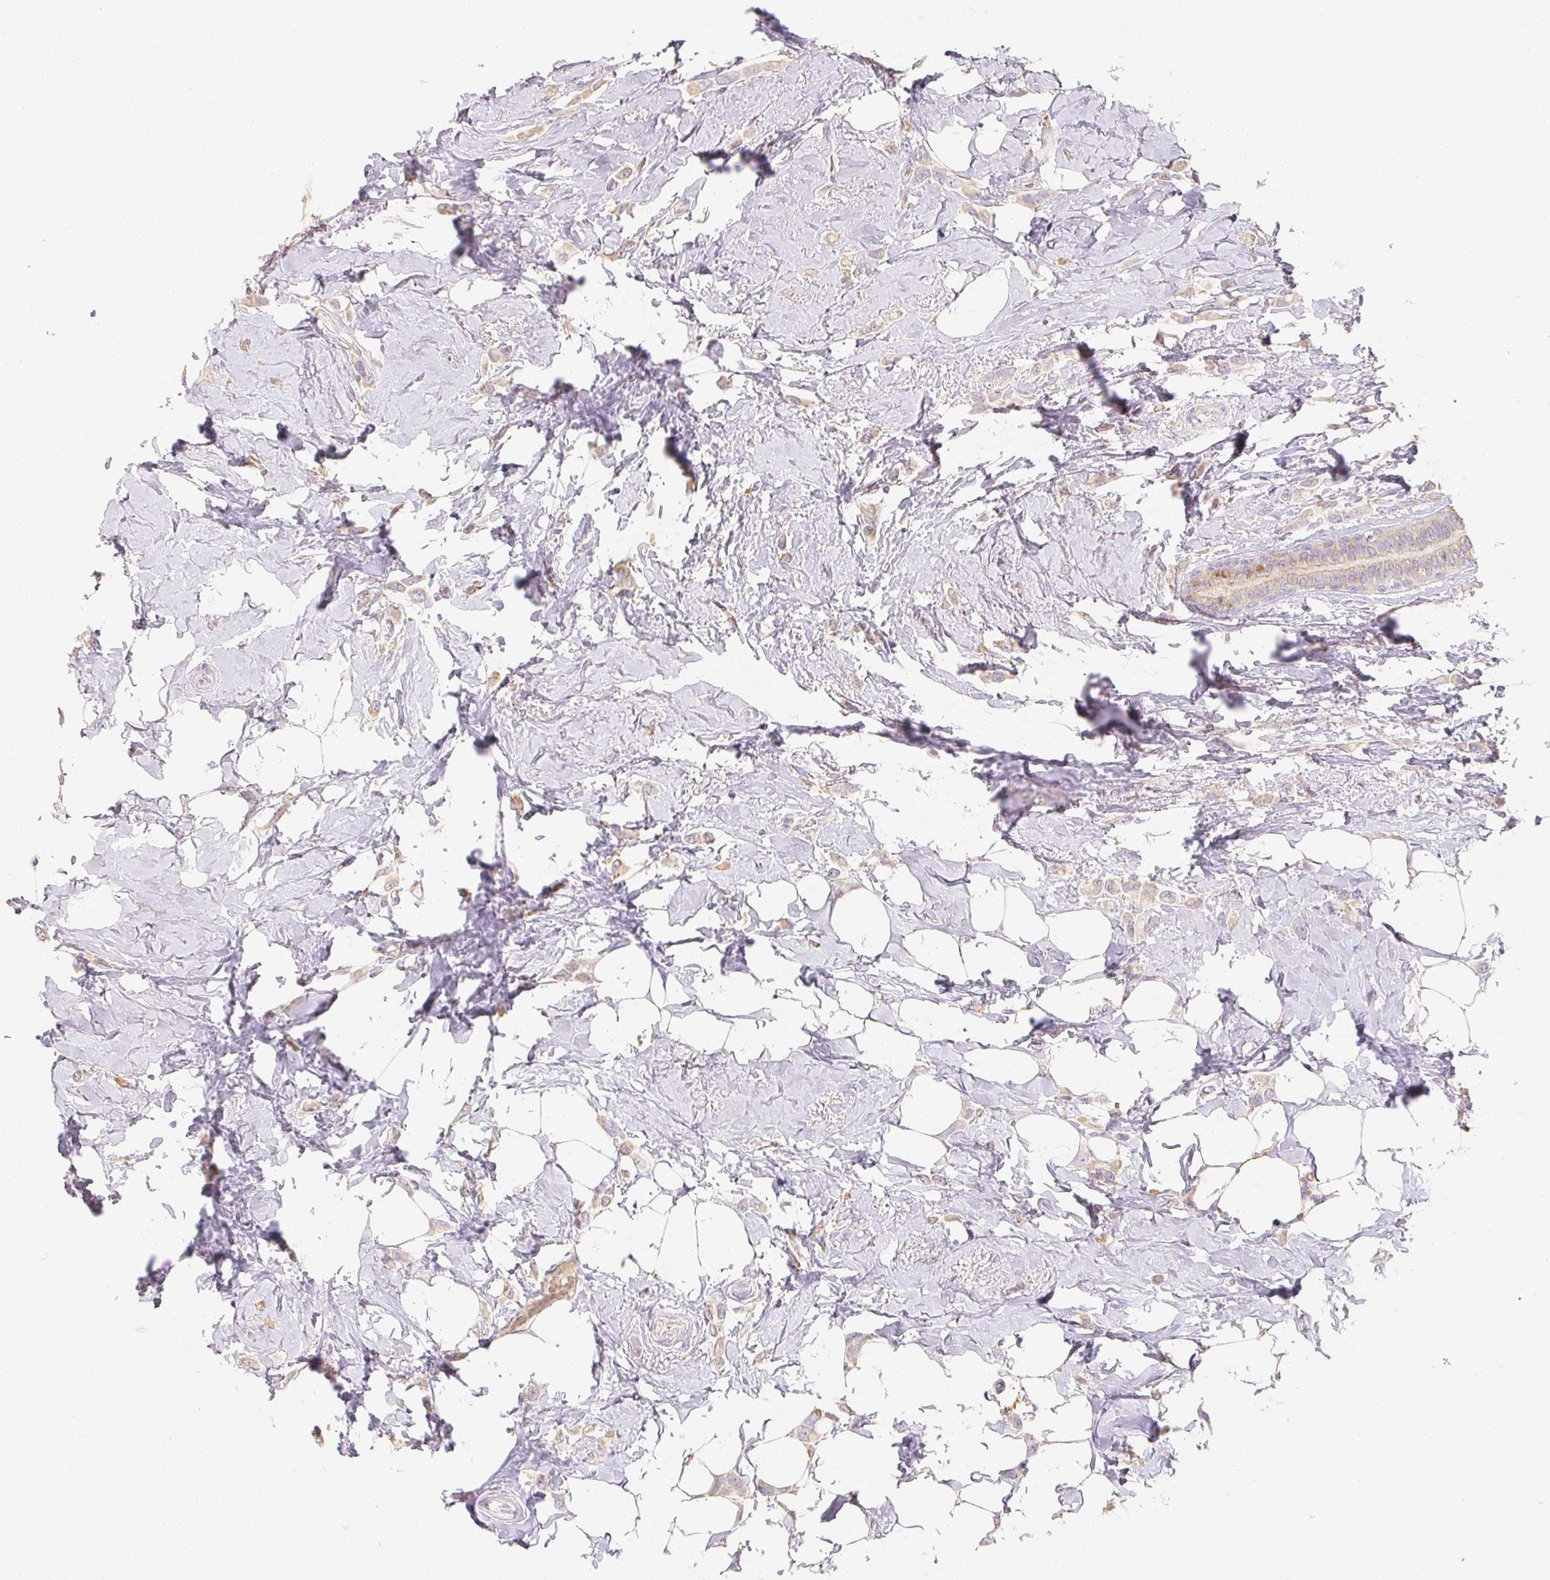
{"staining": {"intensity": "weak", "quantity": "<25%", "location": "cytoplasmic/membranous"}, "tissue": "breast cancer", "cell_type": "Tumor cells", "image_type": "cancer", "snomed": [{"axis": "morphology", "description": "Lobular carcinoma"}, {"axis": "topography", "description": "Breast"}], "caption": "High magnification brightfield microscopy of breast lobular carcinoma stained with DAB (3,3'-diaminobenzidine) (brown) and counterstained with hematoxylin (blue): tumor cells show no significant expression. (DAB immunohistochemistry visualized using brightfield microscopy, high magnification).", "gene": "ACVR1B", "patient": {"sex": "female", "age": 66}}